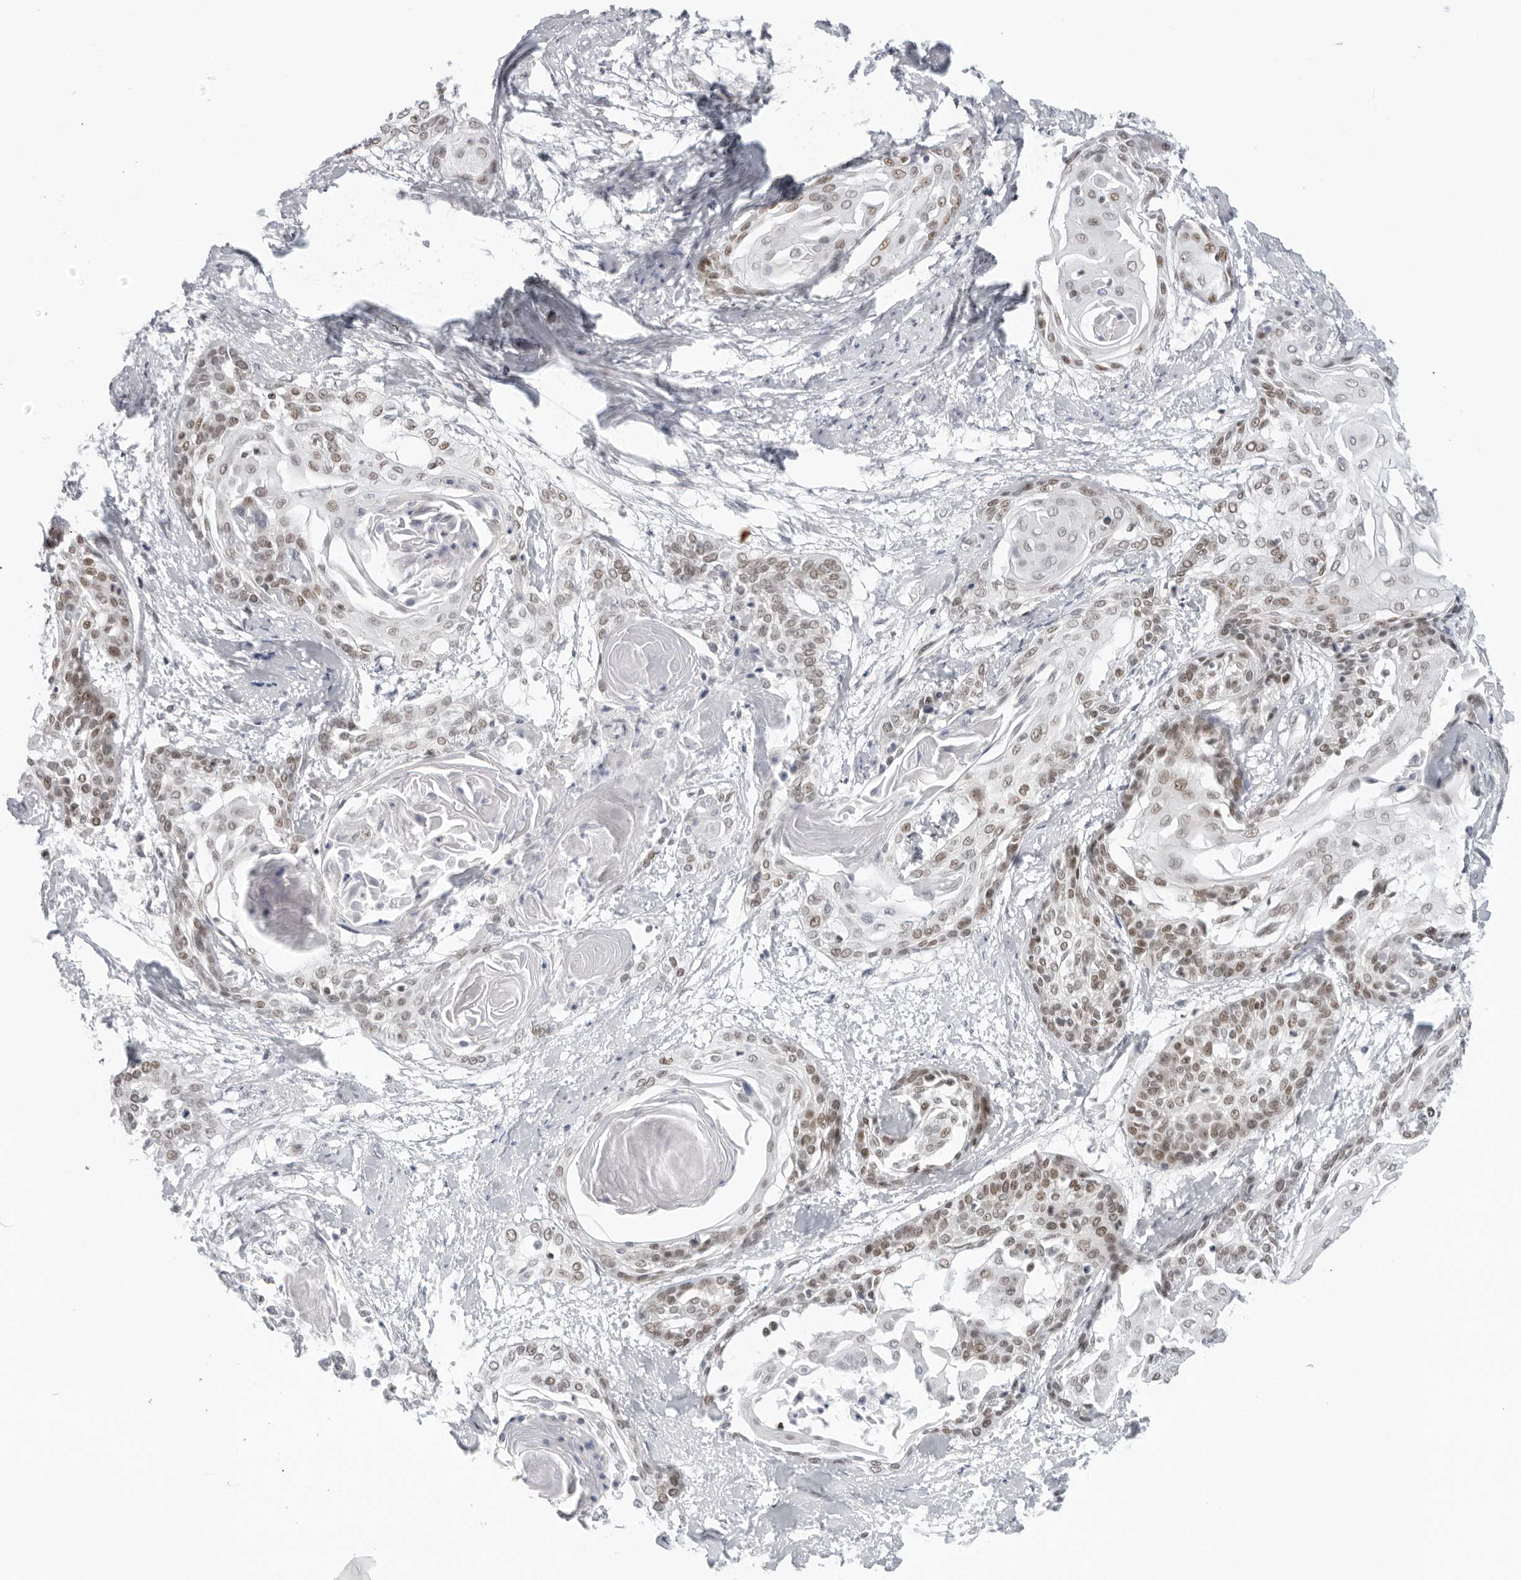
{"staining": {"intensity": "moderate", "quantity": ">75%", "location": "nuclear"}, "tissue": "cervical cancer", "cell_type": "Tumor cells", "image_type": "cancer", "snomed": [{"axis": "morphology", "description": "Squamous cell carcinoma, NOS"}, {"axis": "topography", "description": "Cervix"}], "caption": "This is an image of immunohistochemistry staining of cervical cancer, which shows moderate expression in the nuclear of tumor cells.", "gene": "FOXK2", "patient": {"sex": "female", "age": 57}}